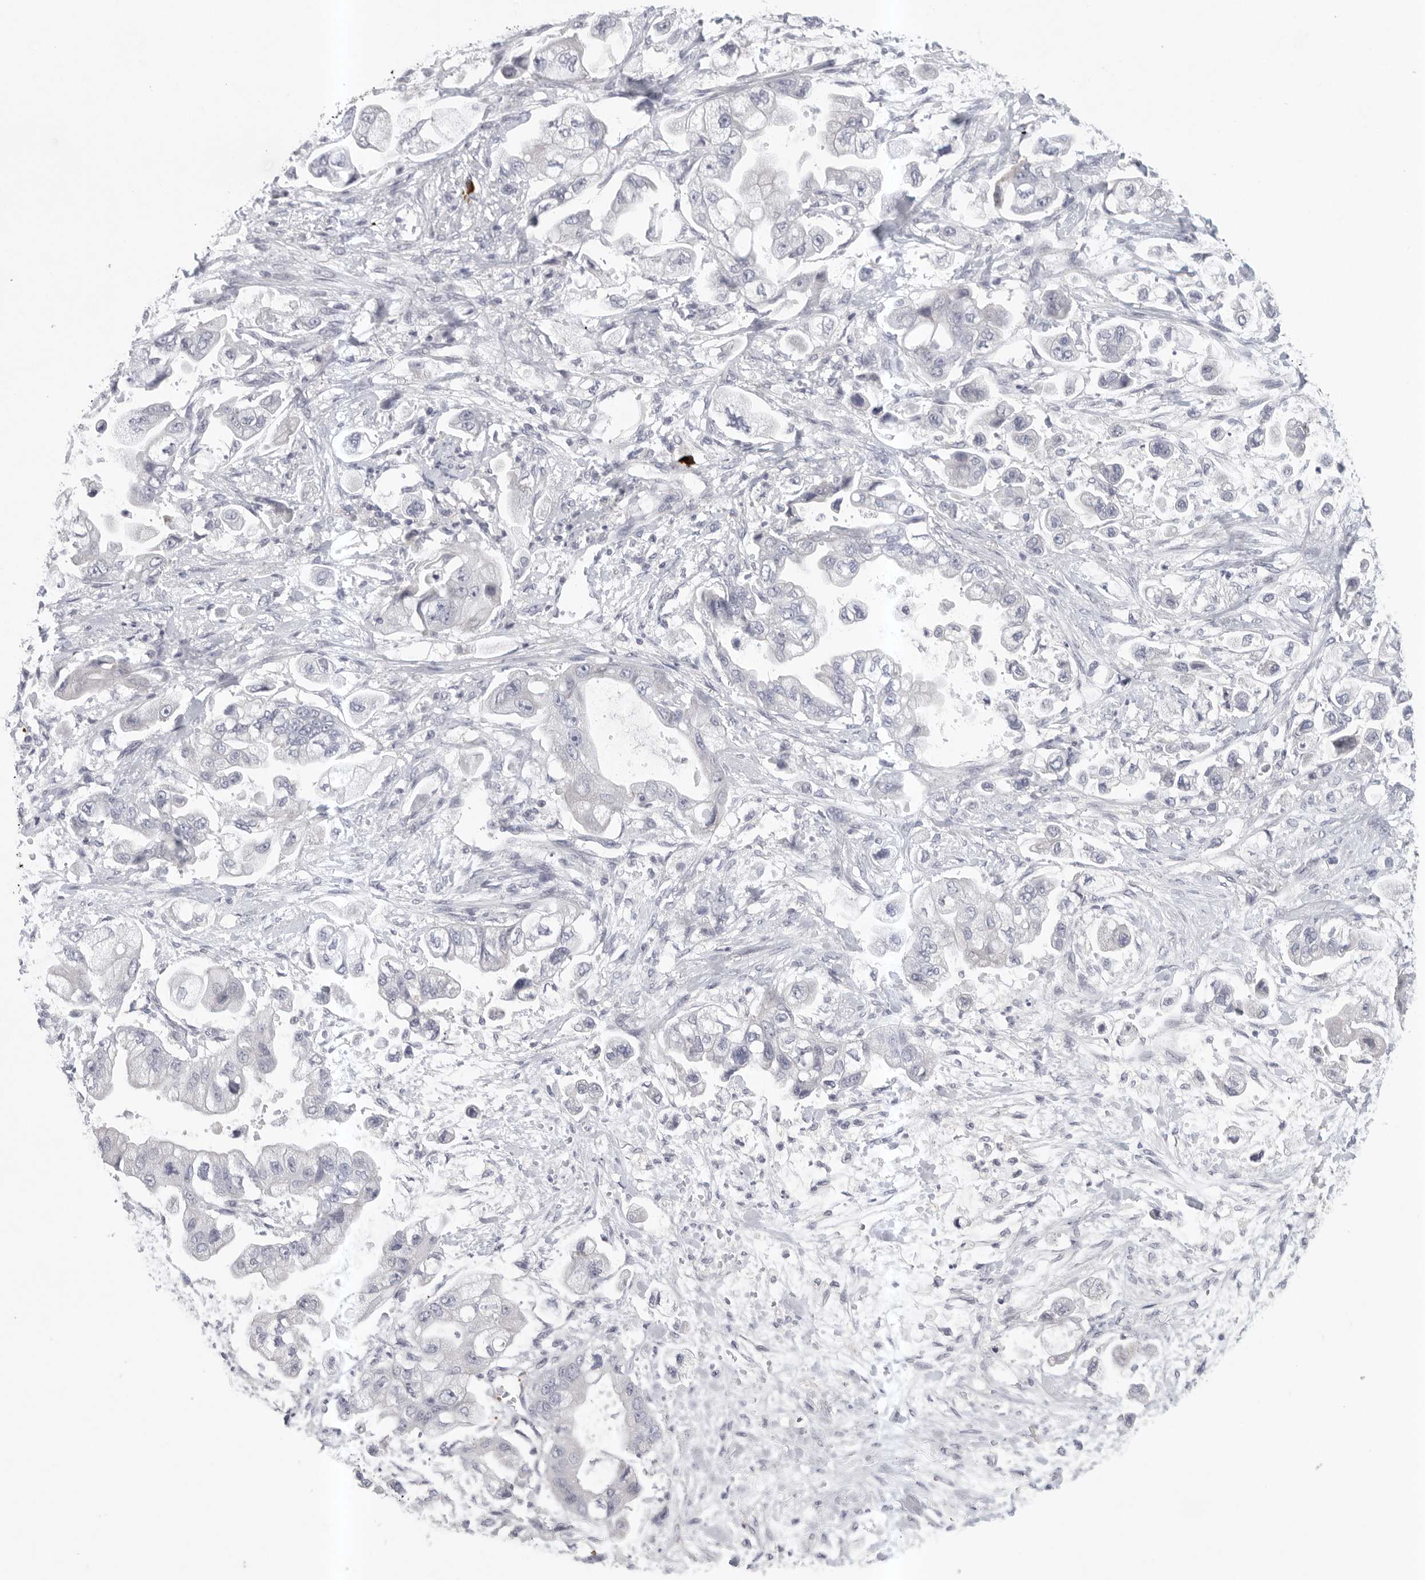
{"staining": {"intensity": "negative", "quantity": "none", "location": "none"}, "tissue": "stomach cancer", "cell_type": "Tumor cells", "image_type": "cancer", "snomed": [{"axis": "morphology", "description": "Adenocarcinoma, NOS"}, {"axis": "topography", "description": "Stomach"}], "caption": "A high-resolution image shows IHC staining of stomach cancer (adenocarcinoma), which reveals no significant positivity in tumor cells. The staining is performed using DAB (3,3'-diaminobenzidine) brown chromogen with nuclei counter-stained in using hematoxylin.", "gene": "TMEM69", "patient": {"sex": "male", "age": 62}}